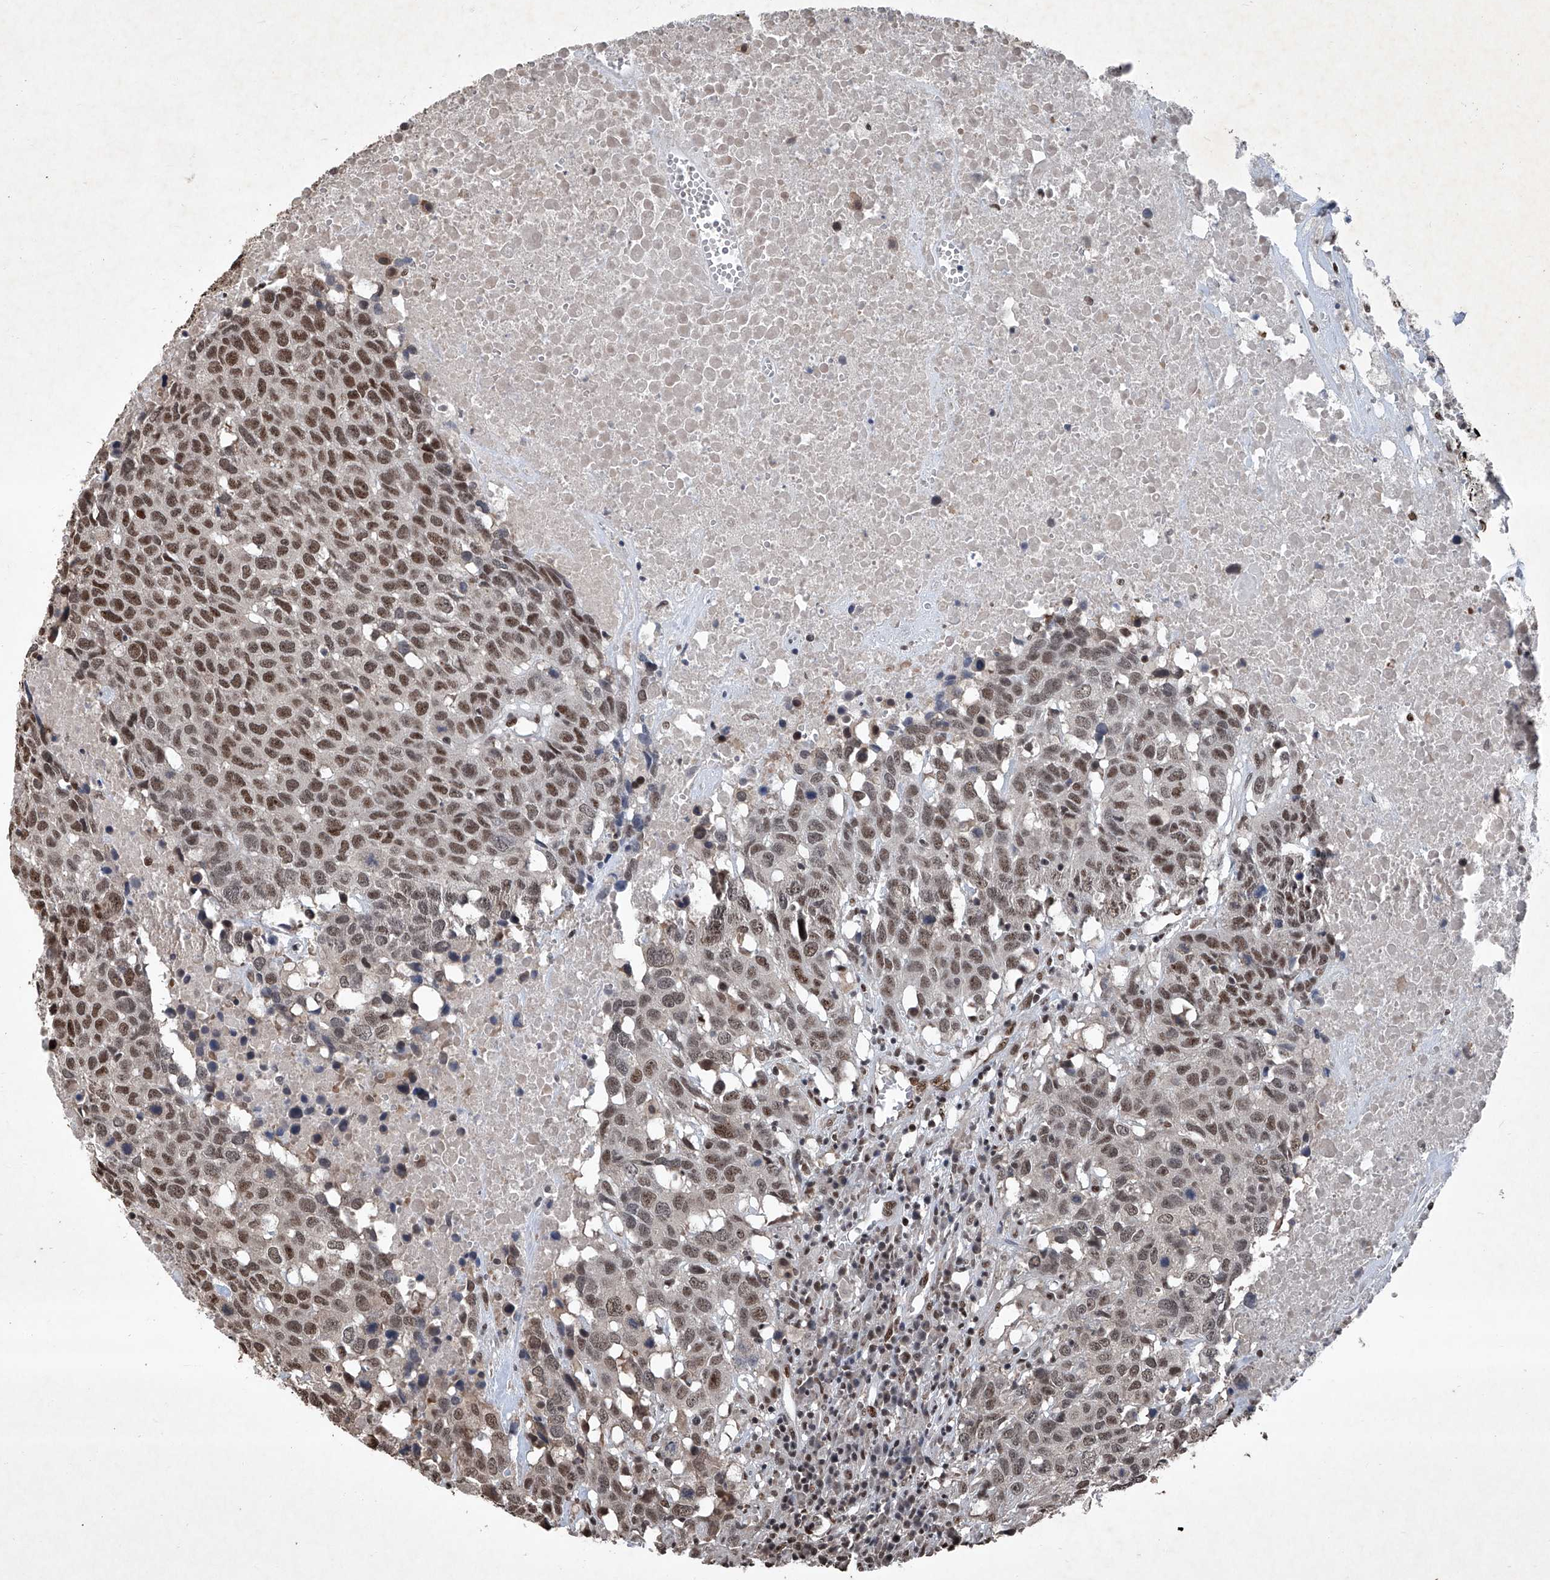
{"staining": {"intensity": "moderate", "quantity": ">75%", "location": "nuclear"}, "tissue": "head and neck cancer", "cell_type": "Tumor cells", "image_type": "cancer", "snomed": [{"axis": "morphology", "description": "Squamous cell carcinoma, NOS"}, {"axis": "topography", "description": "Head-Neck"}], "caption": "The histopathology image shows staining of head and neck squamous cell carcinoma, revealing moderate nuclear protein positivity (brown color) within tumor cells.", "gene": "DDX39B", "patient": {"sex": "male", "age": 66}}